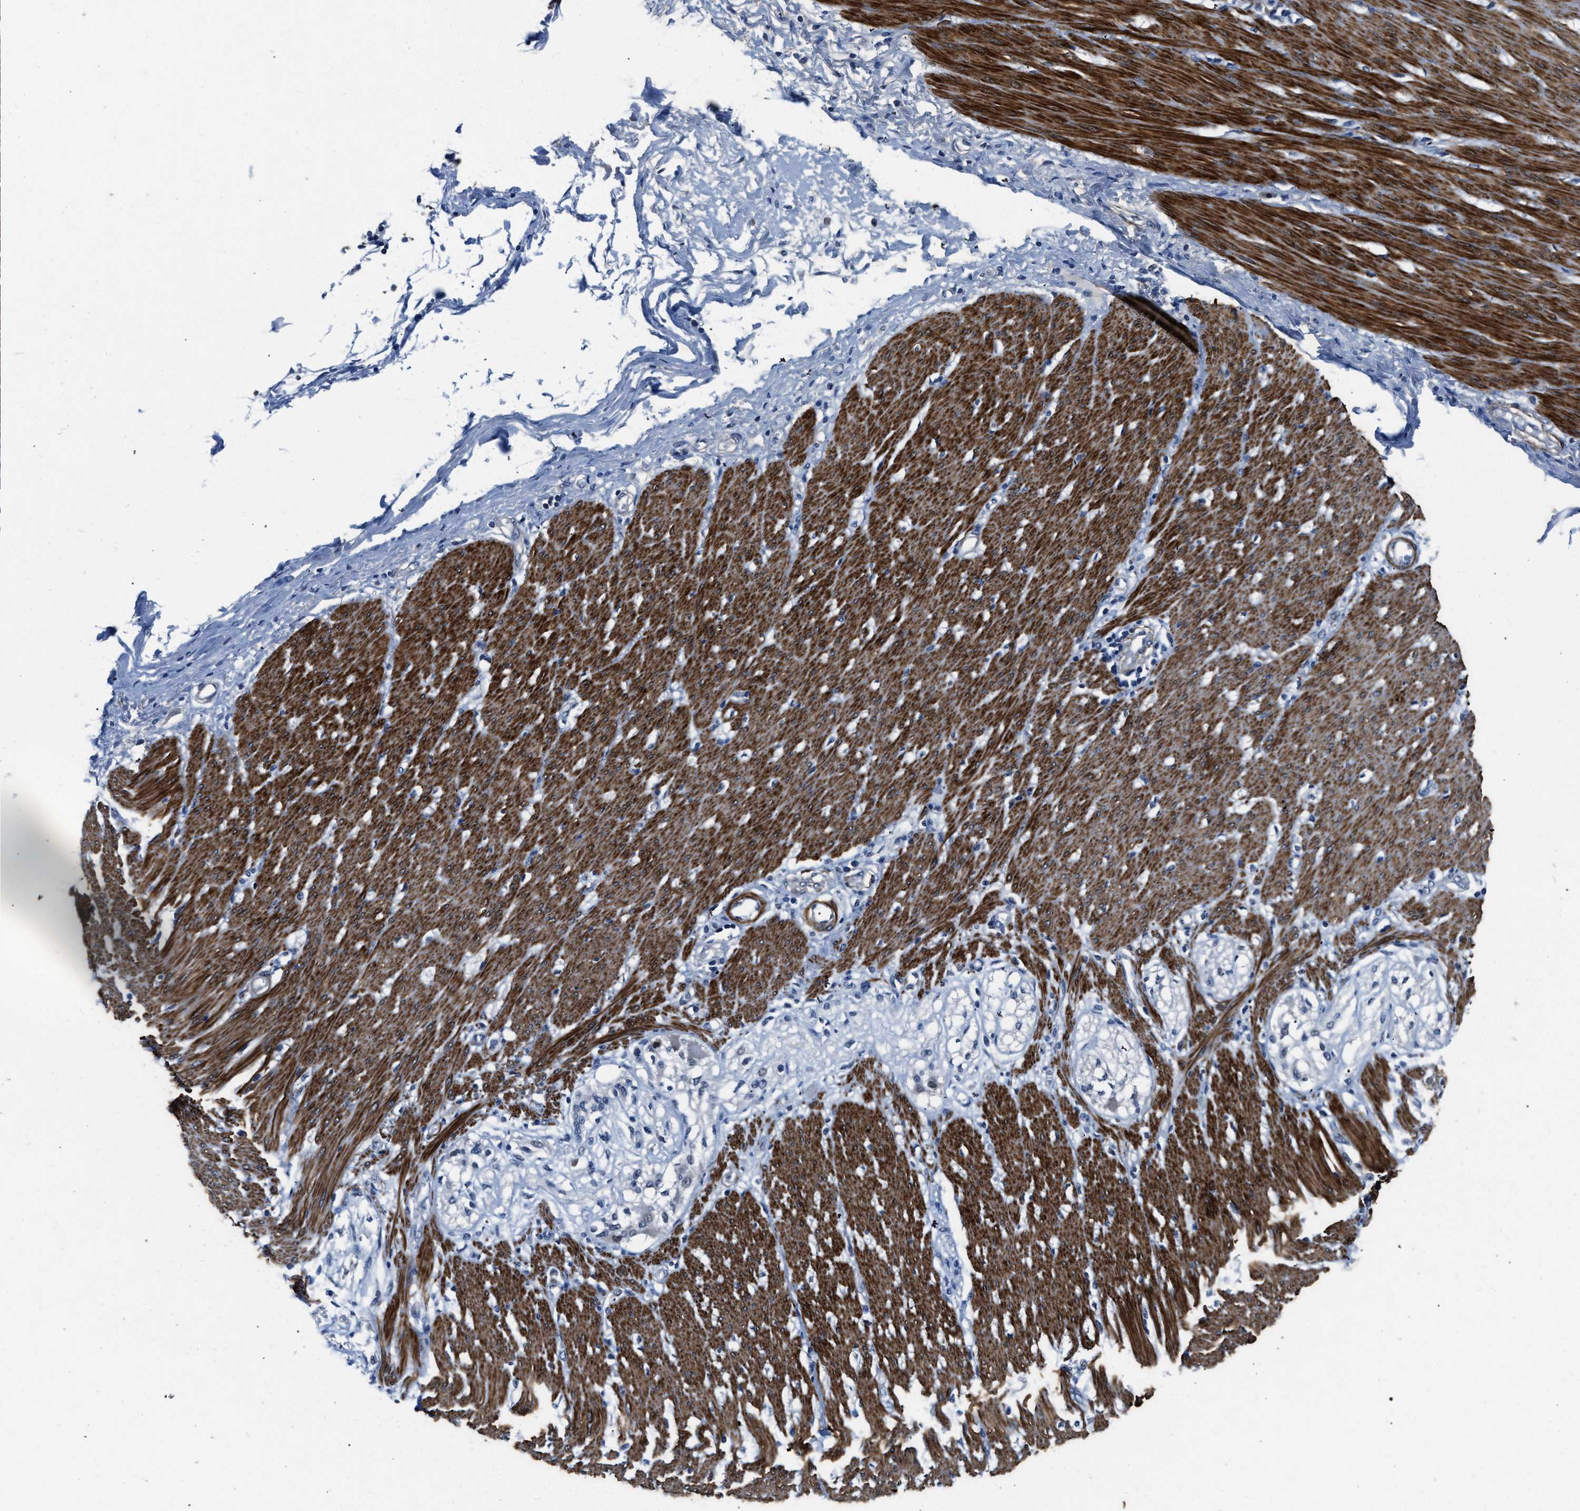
{"staining": {"intensity": "negative", "quantity": "none", "location": "none"}, "tissue": "adipose tissue", "cell_type": "Adipocytes", "image_type": "normal", "snomed": [{"axis": "morphology", "description": "Normal tissue, NOS"}, {"axis": "morphology", "description": "Adenocarcinoma, NOS"}, {"axis": "topography", "description": "Colon"}, {"axis": "topography", "description": "Peripheral nerve tissue"}], "caption": "Adipose tissue stained for a protein using IHC shows no staining adipocytes.", "gene": "LANCL2", "patient": {"sex": "male", "age": 14}}